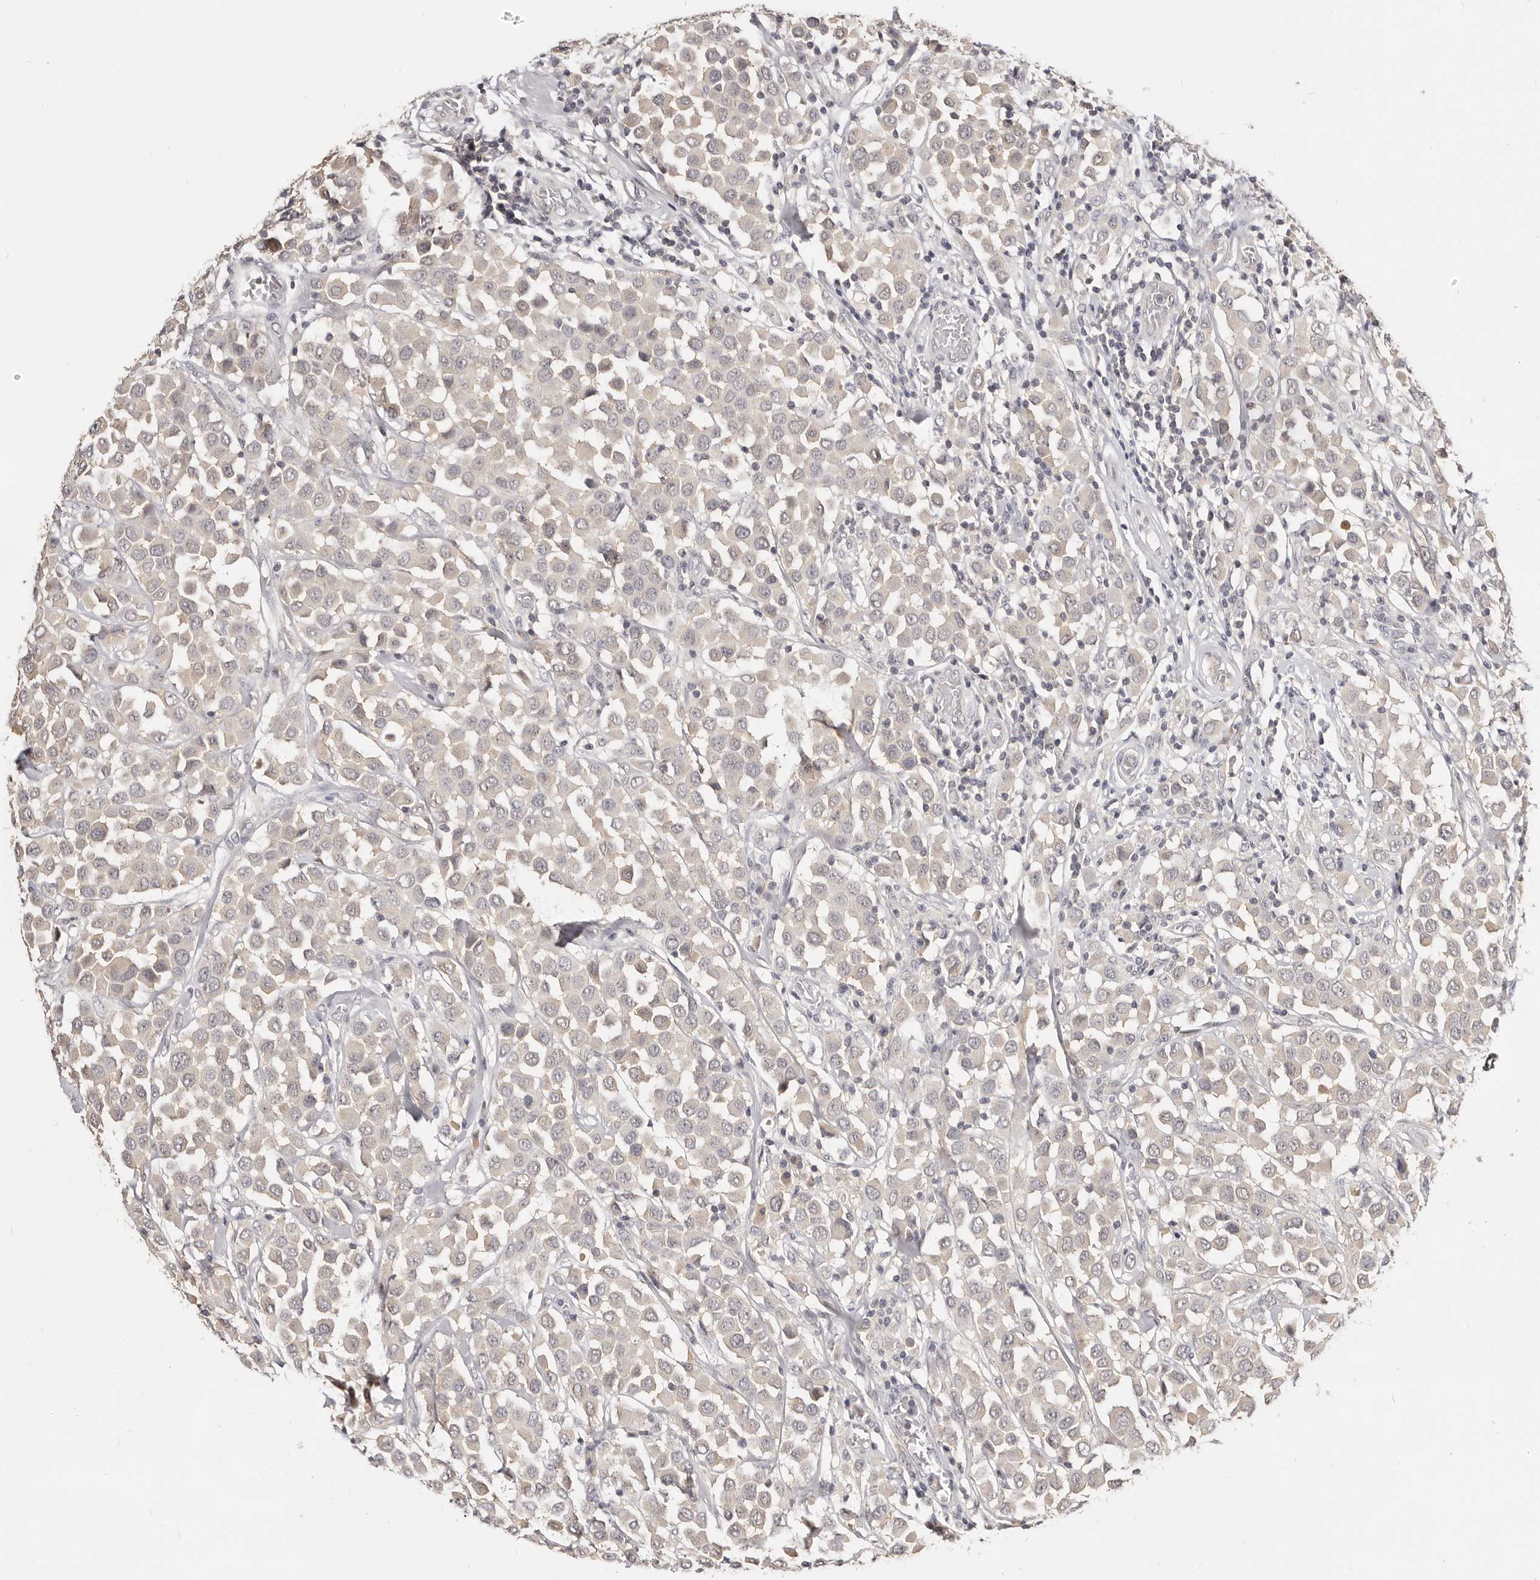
{"staining": {"intensity": "negative", "quantity": "none", "location": "none"}, "tissue": "breast cancer", "cell_type": "Tumor cells", "image_type": "cancer", "snomed": [{"axis": "morphology", "description": "Duct carcinoma"}, {"axis": "topography", "description": "Breast"}], "caption": "DAB (3,3'-diaminobenzidine) immunohistochemical staining of human breast intraductal carcinoma displays no significant staining in tumor cells.", "gene": "TSPAN13", "patient": {"sex": "female", "age": 61}}